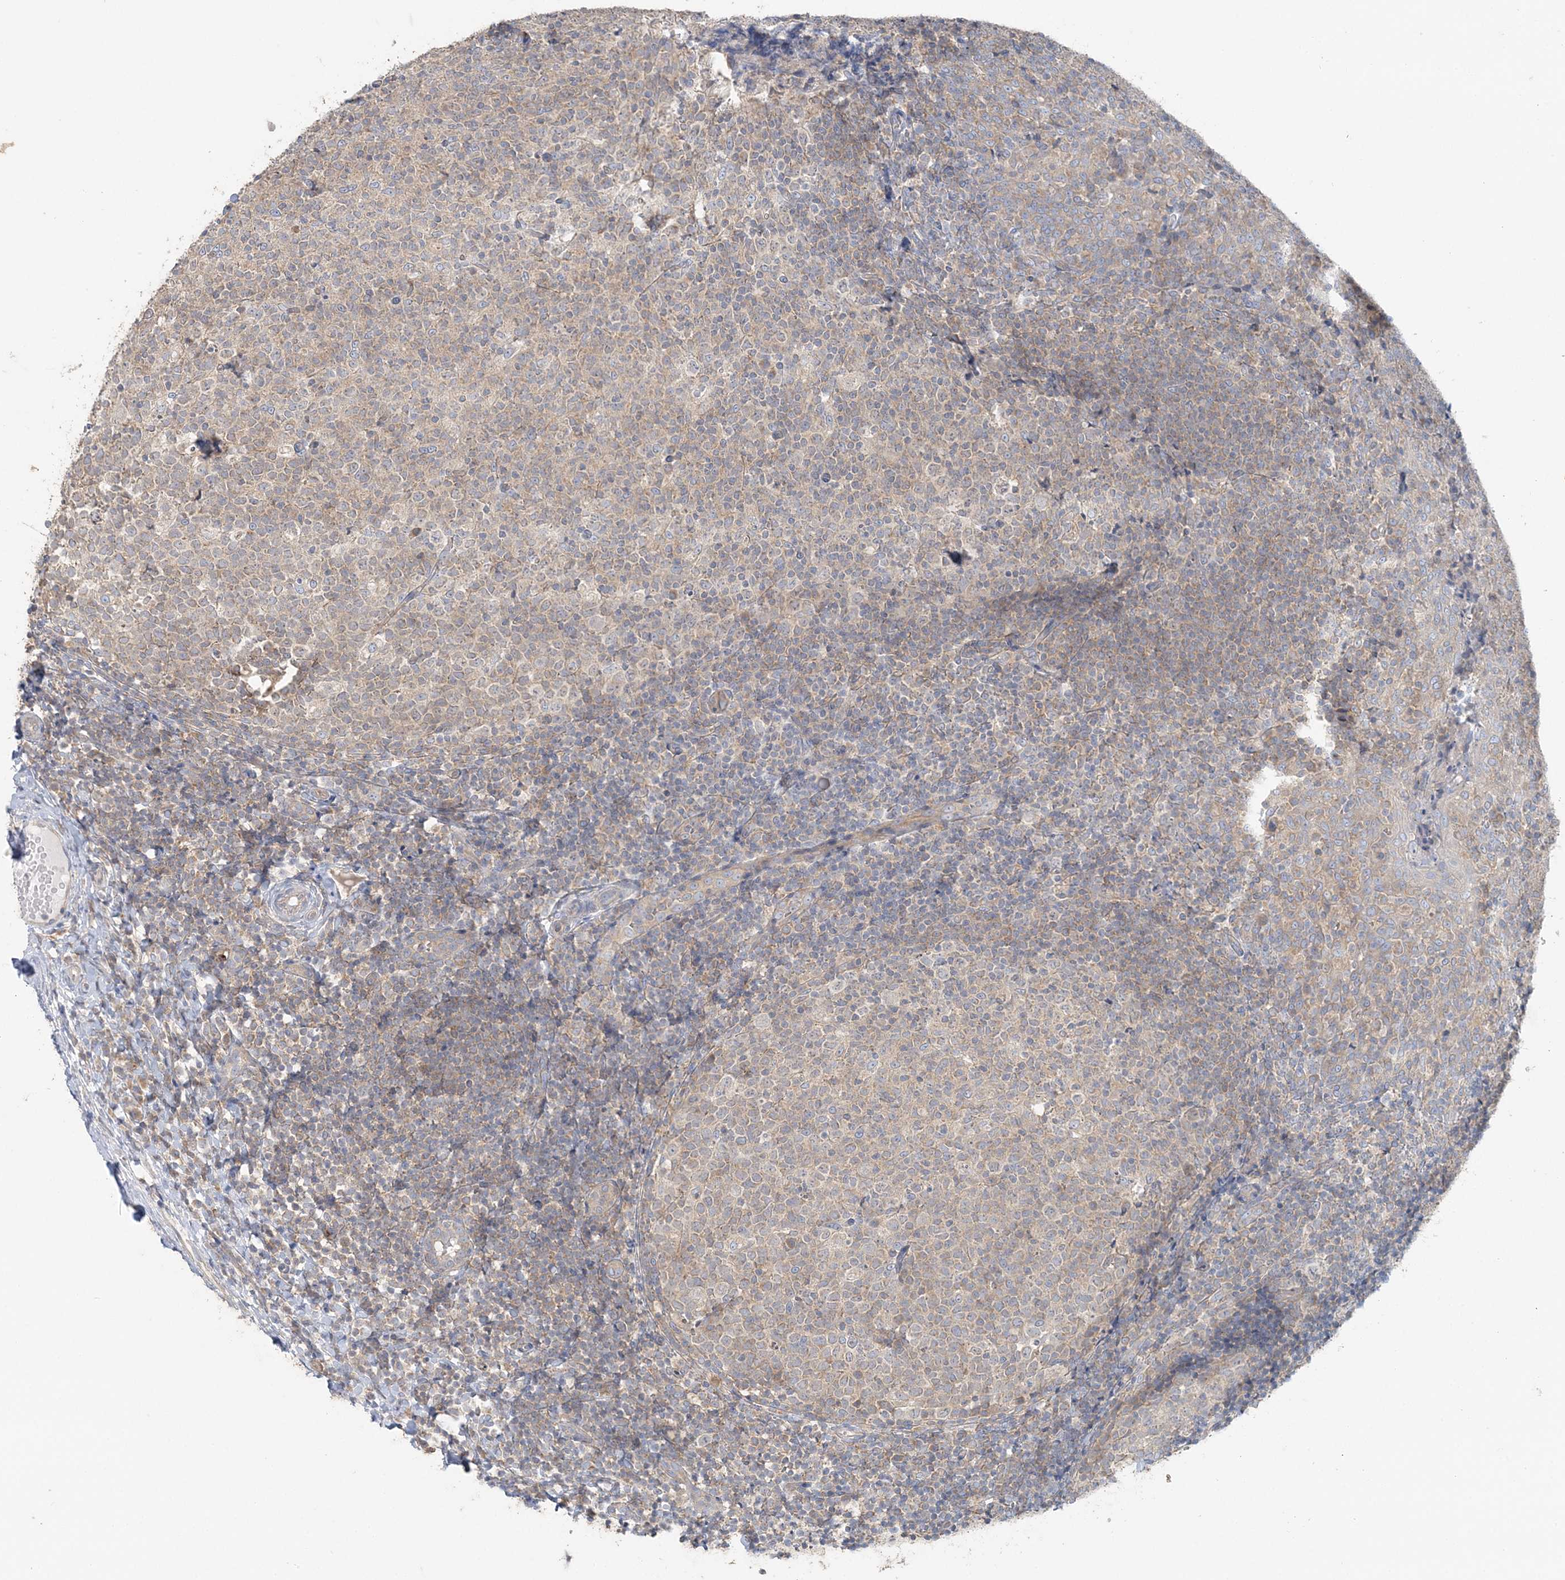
{"staining": {"intensity": "weak", "quantity": "<25%", "location": "cytoplasmic/membranous"}, "tissue": "tonsil", "cell_type": "Germinal center cells", "image_type": "normal", "snomed": [{"axis": "morphology", "description": "Normal tissue, NOS"}, {"axis": "topography", "description": "Tonsil"}], "caption": "The histopathology image displays no significant staining in germinal center cells of tonsil. Brightfield microscopy of immunohistochemistry (IHC) stained with DAB (3,3'-diaminobenzidine) (brown) and hematoxylin (blue), captured at high magnification.", "gene": "TBC1D5", "patient": {"sex": "female", "age": 19}}